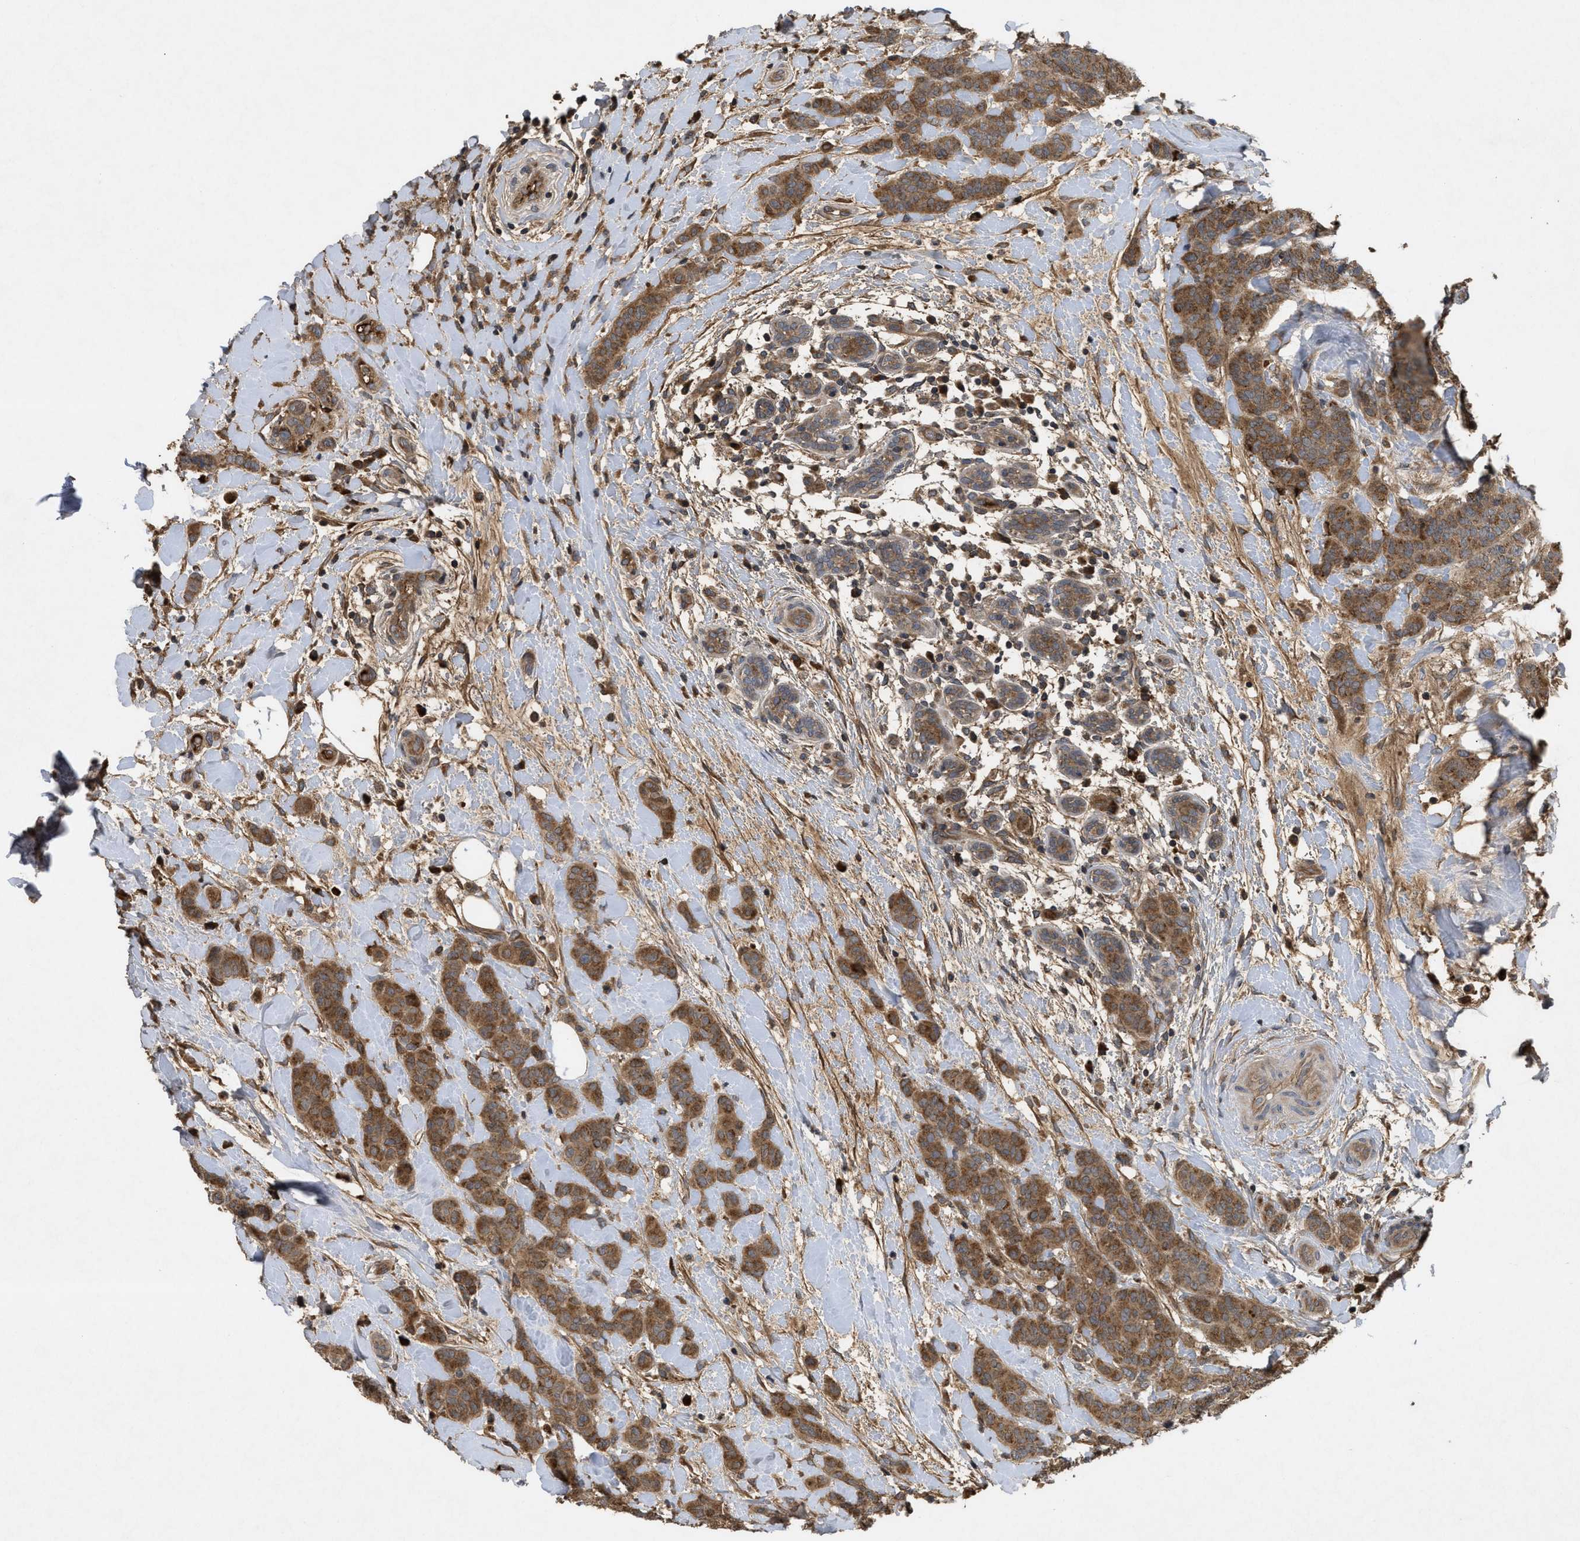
{"staining": {"intensity": "moderate", "quantity": ">75%", "location": "cytoplasmic/membranous"}, "tissue": "breast cancer", "cell_type": "Tumor cells", "image_type": "cancer", "snomed": [{"axis": "morphology", "description": "Normal tissue, NOS"}, {"axis": "morphology", "description": "Duct carcinoma"}, {"axis": "topography", "description": "Breast"}], "caption": "Protein staining of breast cancer (intraductal carcinoma) tissue shows moderate cytoplasmic/membranous positivity in approximately >75% of tumor cells. The staining was performed using DAB (3,3'-diaminobenzidine), with brown indicating positive protein expression. Nuclei are stained blue with hematoxylin.", "gene": "RAB2A", "patient": {"sex": "female", "age": 40}}